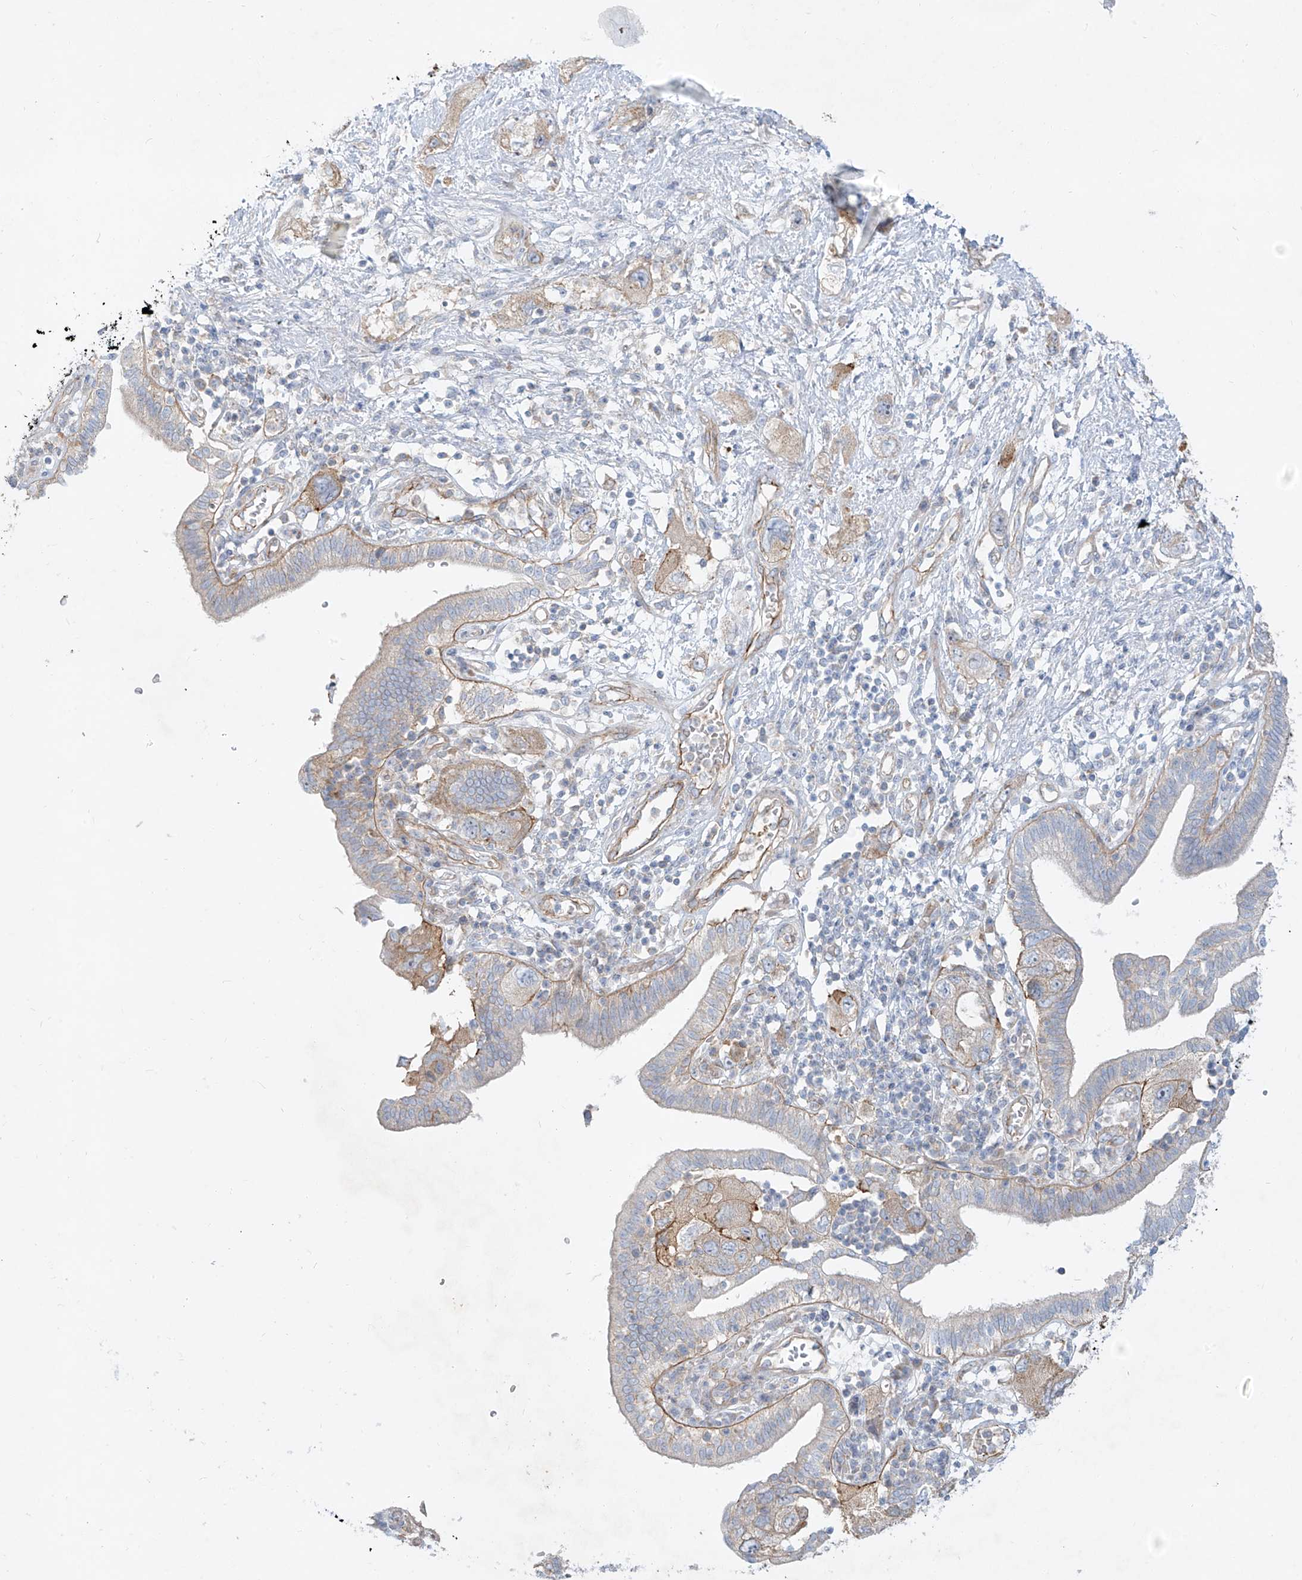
{"staining": {"intensity": "moderate", "quantity": "<25%", "location": "cytoplasmic/membranous"}, "tissue": "pancreatic cancer", "cell_type": "Tumor cells", "image_type": "cancer", "snomed": [{"axis": "morphology", "description": "Adenocarcinoma, NOS"}, {"axis": "topography", "description": "Pancreas"}], "caption": "High-magnification brightfield microscopy of pancreatic cancer (adenocarcinoma) stained with DAB (brown) and counterstained with hematoxylin (blue). tumor cells exhibit moderate cytoplasmic/membranous staining is seen in approximately<25% of cells.", "gene": "AJM1", "patient": {"sex": "female", "age": 73}}